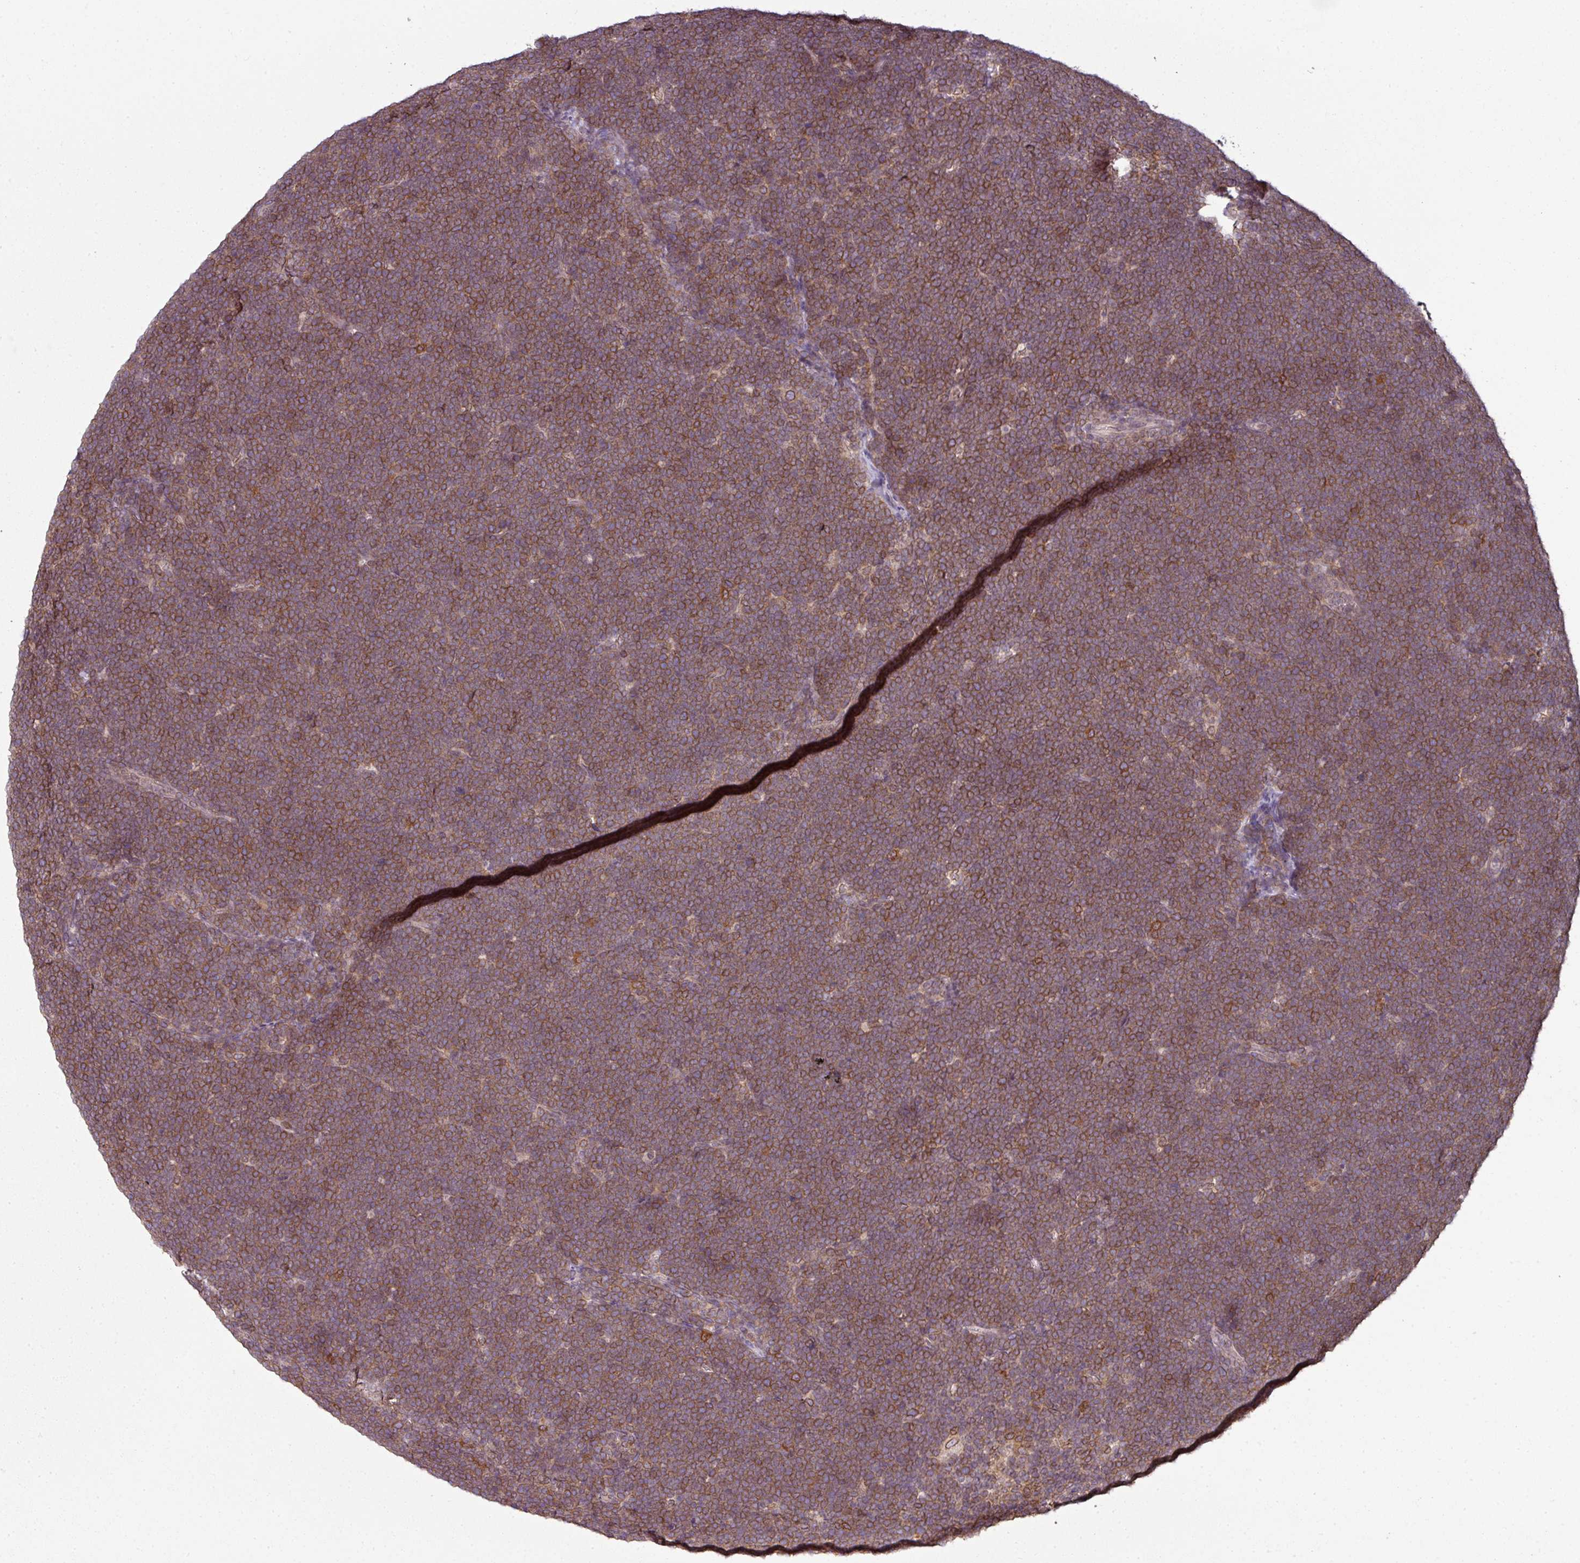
{"staining": {"intensity": "moderate", "quantity": ">75%", "location": "cytoplasmic/membranous,nuclear"}, "tissue": "lymphoma", "cell_type": "Tumor cells", "image_type": "cancer", "snomed": [{"axis": "morphology", "description": "Malignant lymphoma, non-Hodgkin's type, High grade"}, {"axis": "topography", "description": "Lymph node"}], "caption": "Lymphoma stained for a protein reveals moderate cytoplasmic/membranous and nuclear positivity in tumor cells.", "gene": "RANGAP1", "patient": {"sex": "male", "age": 13}}